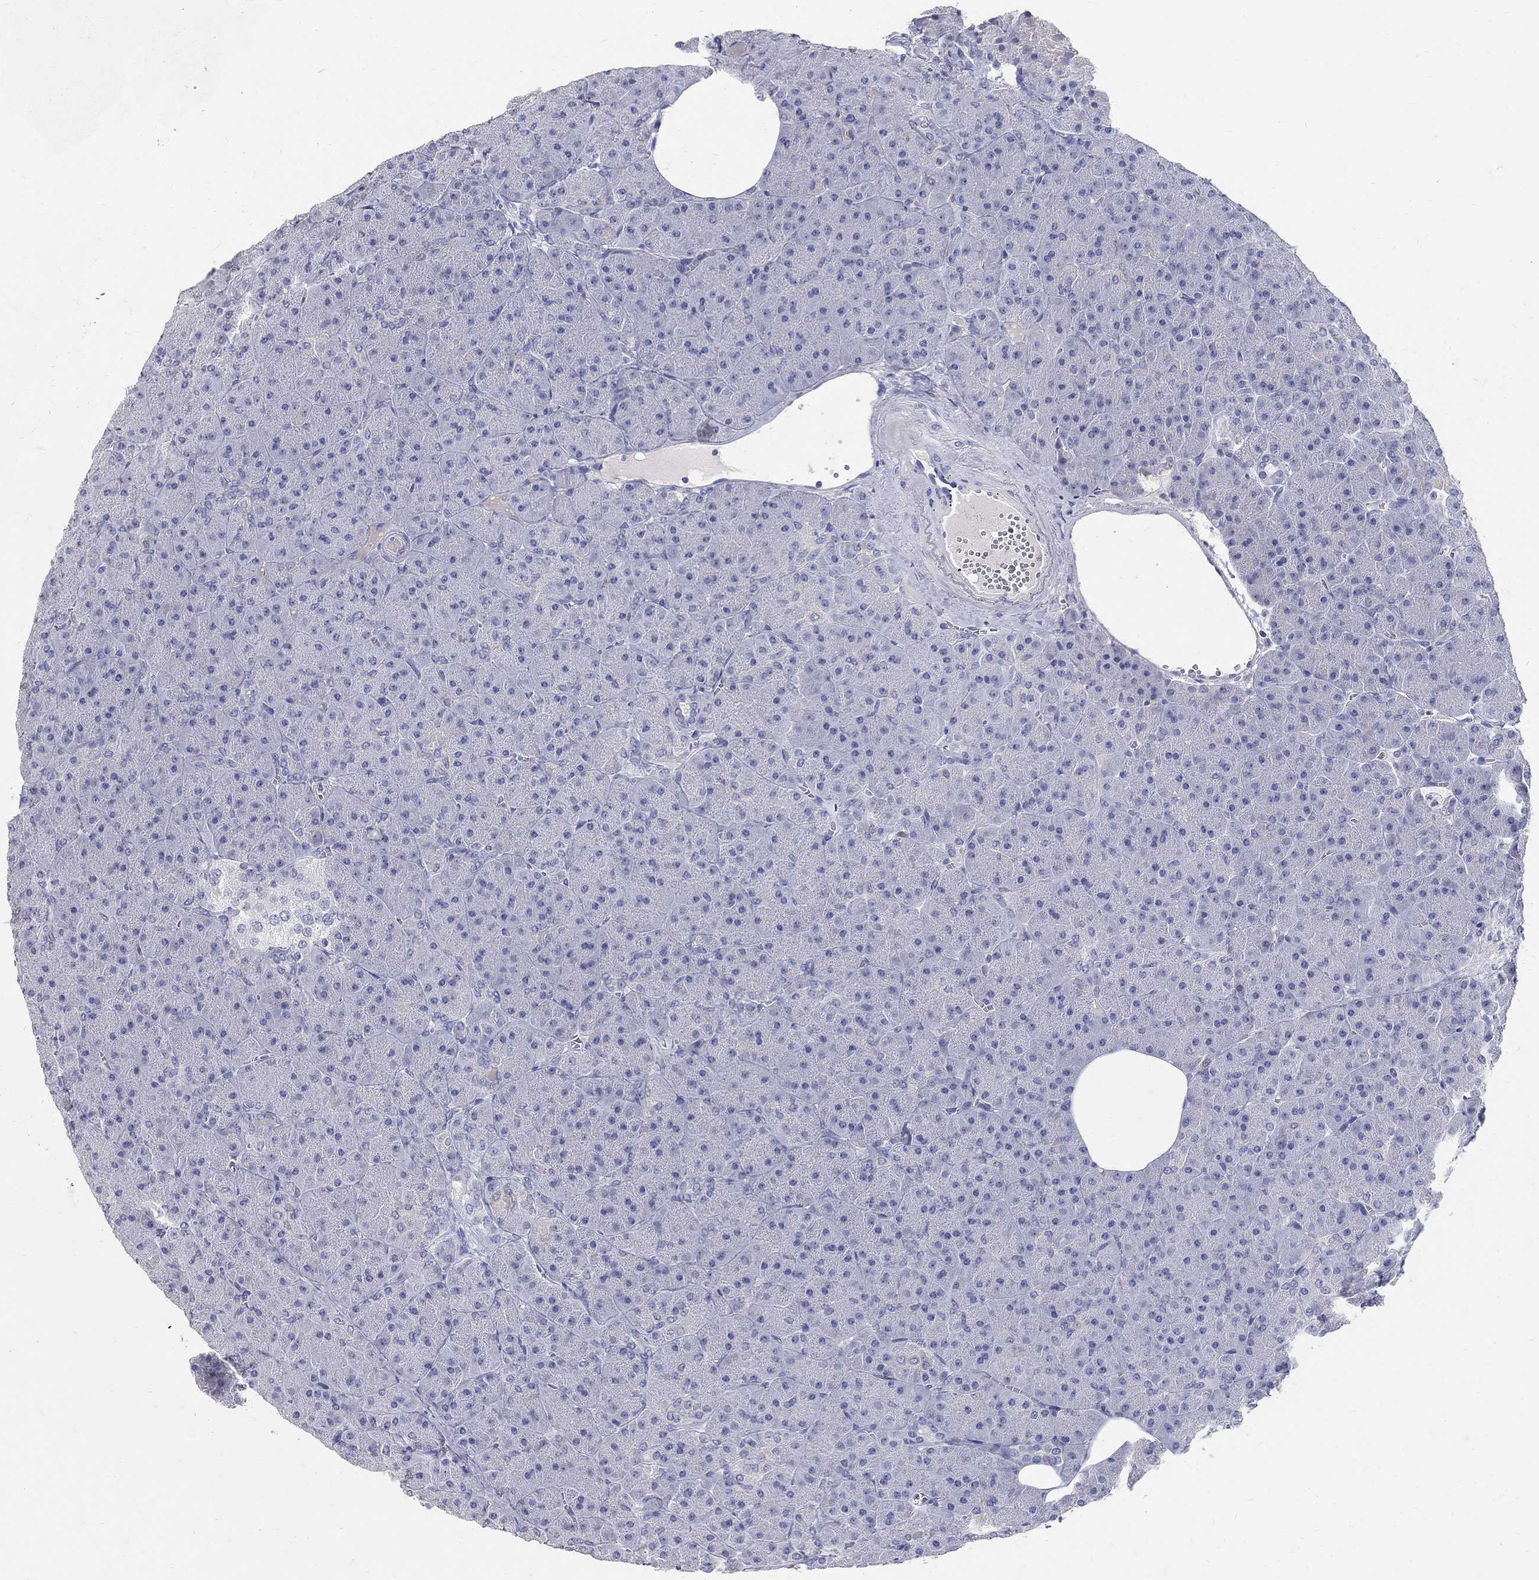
{"staining": {"intensity": "negative", "quantity": "none", "location": "none"}, "tissue": "pancreas", "cell_type": "Exocrine glandular cells", "image_type": "normal", "snomed": [{"axis": "morphology", "description": "Normal tissue, NOS"}, {"axis": "topography", "description": "Pancreas"}], "caption": "A photomicrograph of human pancreas is negative for staining in exocrine glandular cells.", "gene": "SOX2", "patient": {"sex": "male", "age": 61}}